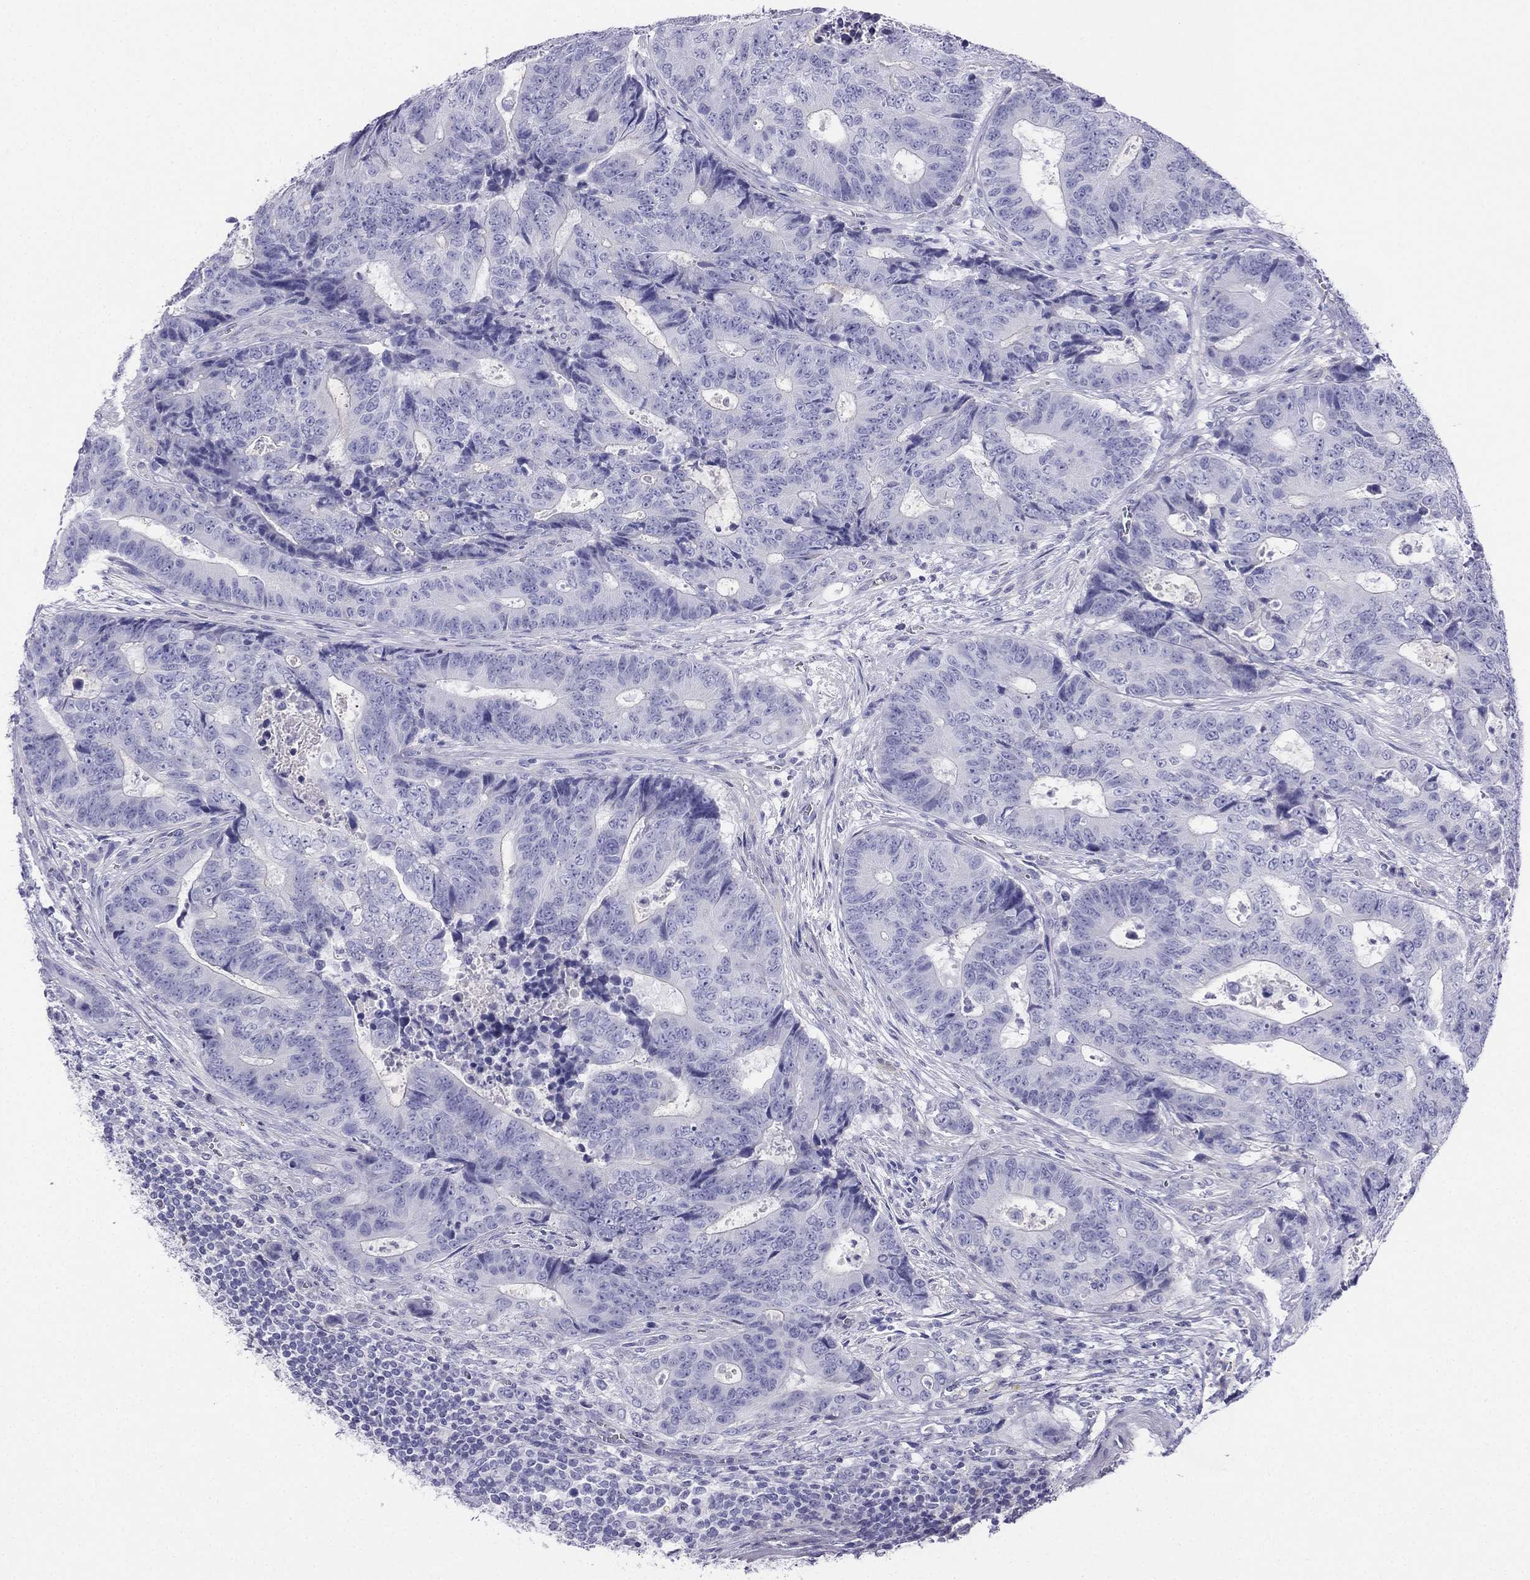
{"staining": {"intensity": "negative", "quantity": "none", "location": "none"}, "tissue": "colorectal cancer", "cell_type": "Tumor cells", "image_type": "cancer", "snomed": [{"axis": "morphology", "description": "Adenocarcinoma, NOS"}, {"axis": "topography", "description": "Colon"}], "caption": "Immunohistochemical staining of colorectal cancer (adenocarcinoma) exhibits no significant positivity in tumor cells. The staining is performed using DAB (3,3'-diaminobenzidine) brown chromogen with nuclei counter-stained in using hematoxylin.", "gene": "ALOXE3", "patient": {"sex": "female", "age": 48}}